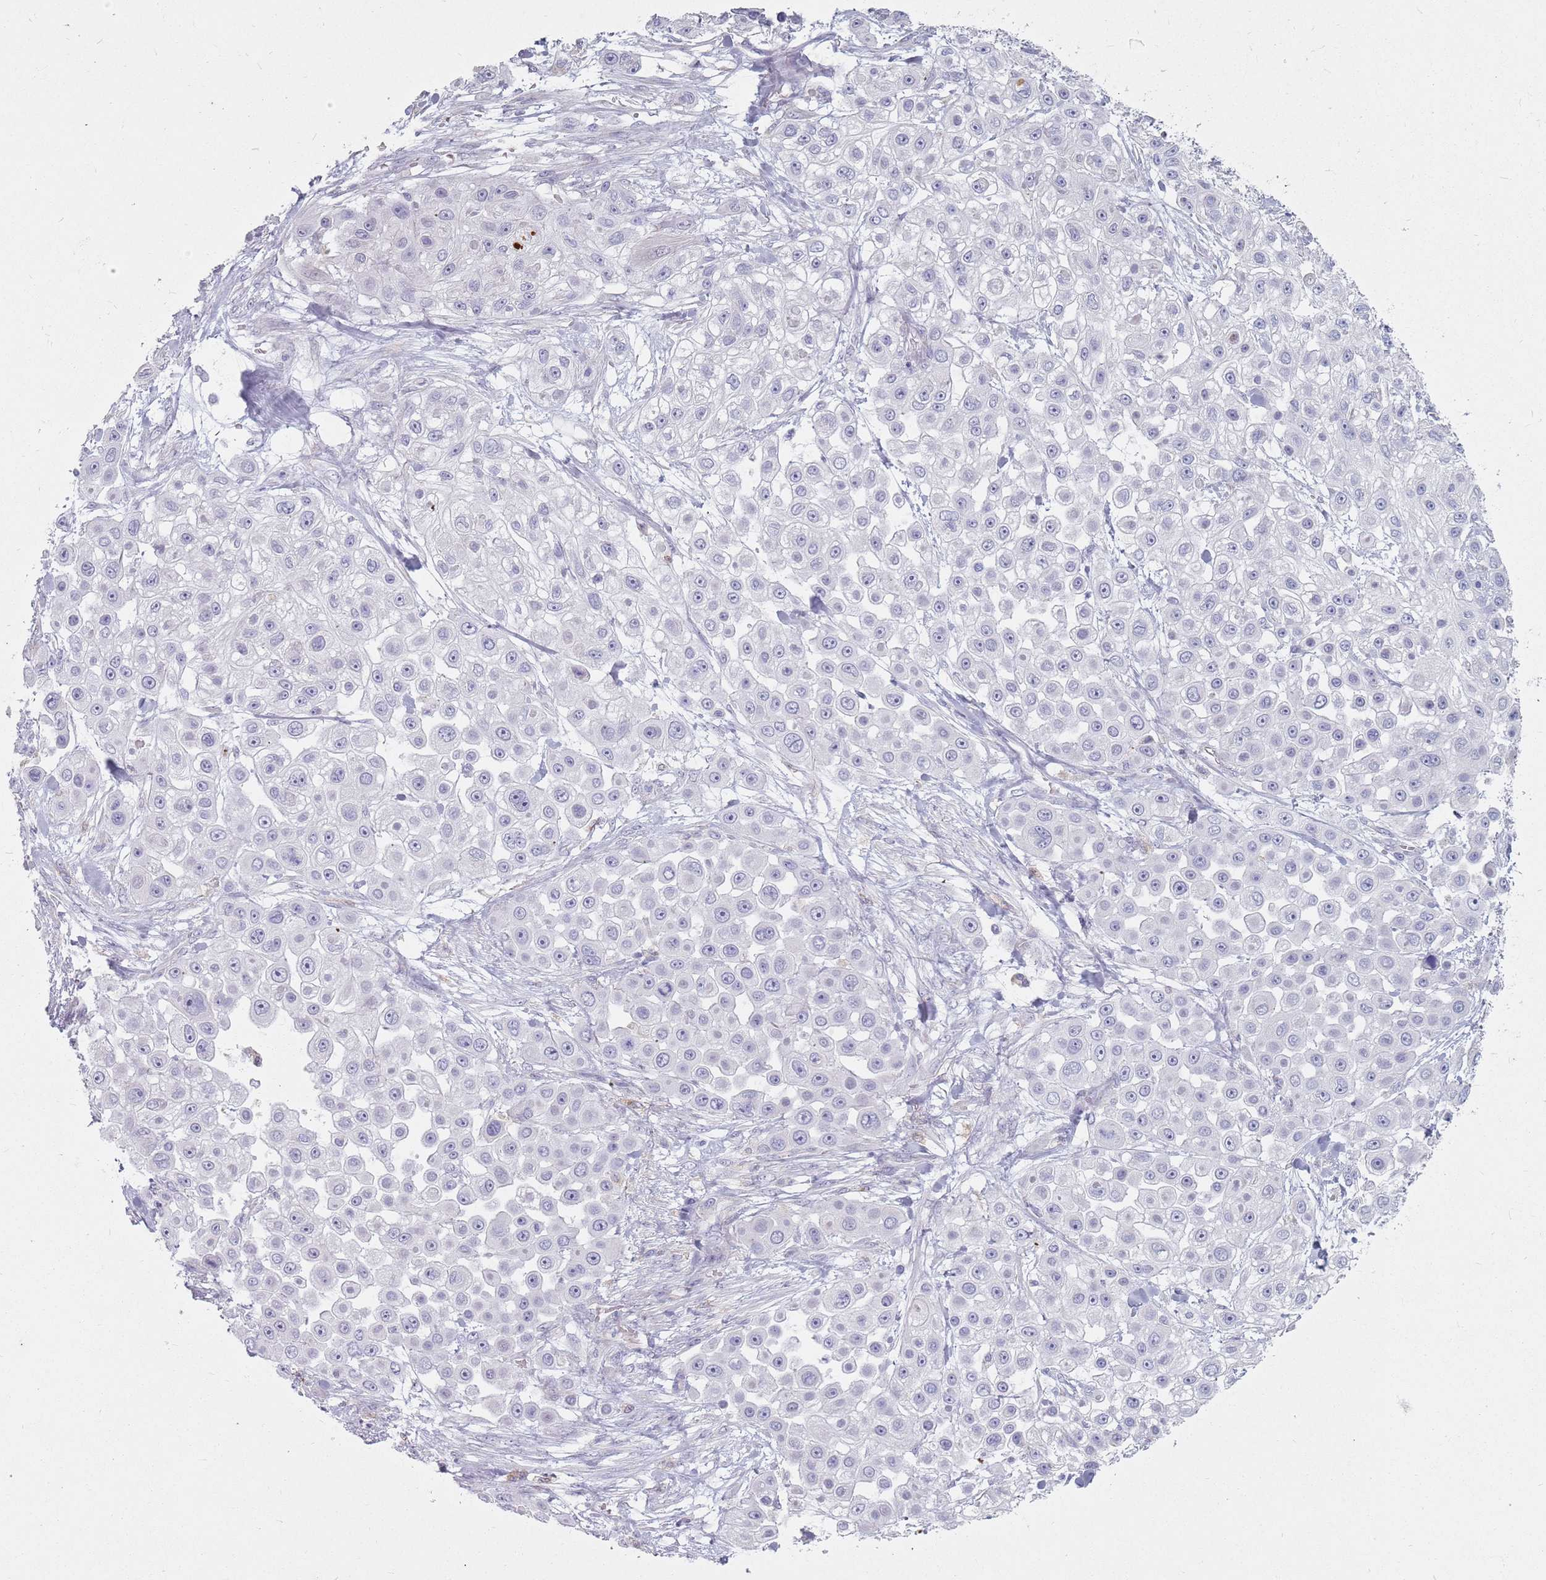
{"staining": {"intensity": "negative", "quantity": "none", "location": "none"}, "tissue": "skin cancer", "cell_type": "Tumor cells", "image_type": "cancer", "snomed": [{"axis": "morphology", "description": "Squamous cell carcinoma, NOS"}, {"axis": "topography", "description": "Skin"}], "caption": "This is a image of IHC staining of skin cancer, which shows no positivity in tumor cells.", "gene": "DXO", "patient": {"sex": "male", "age": 67}}